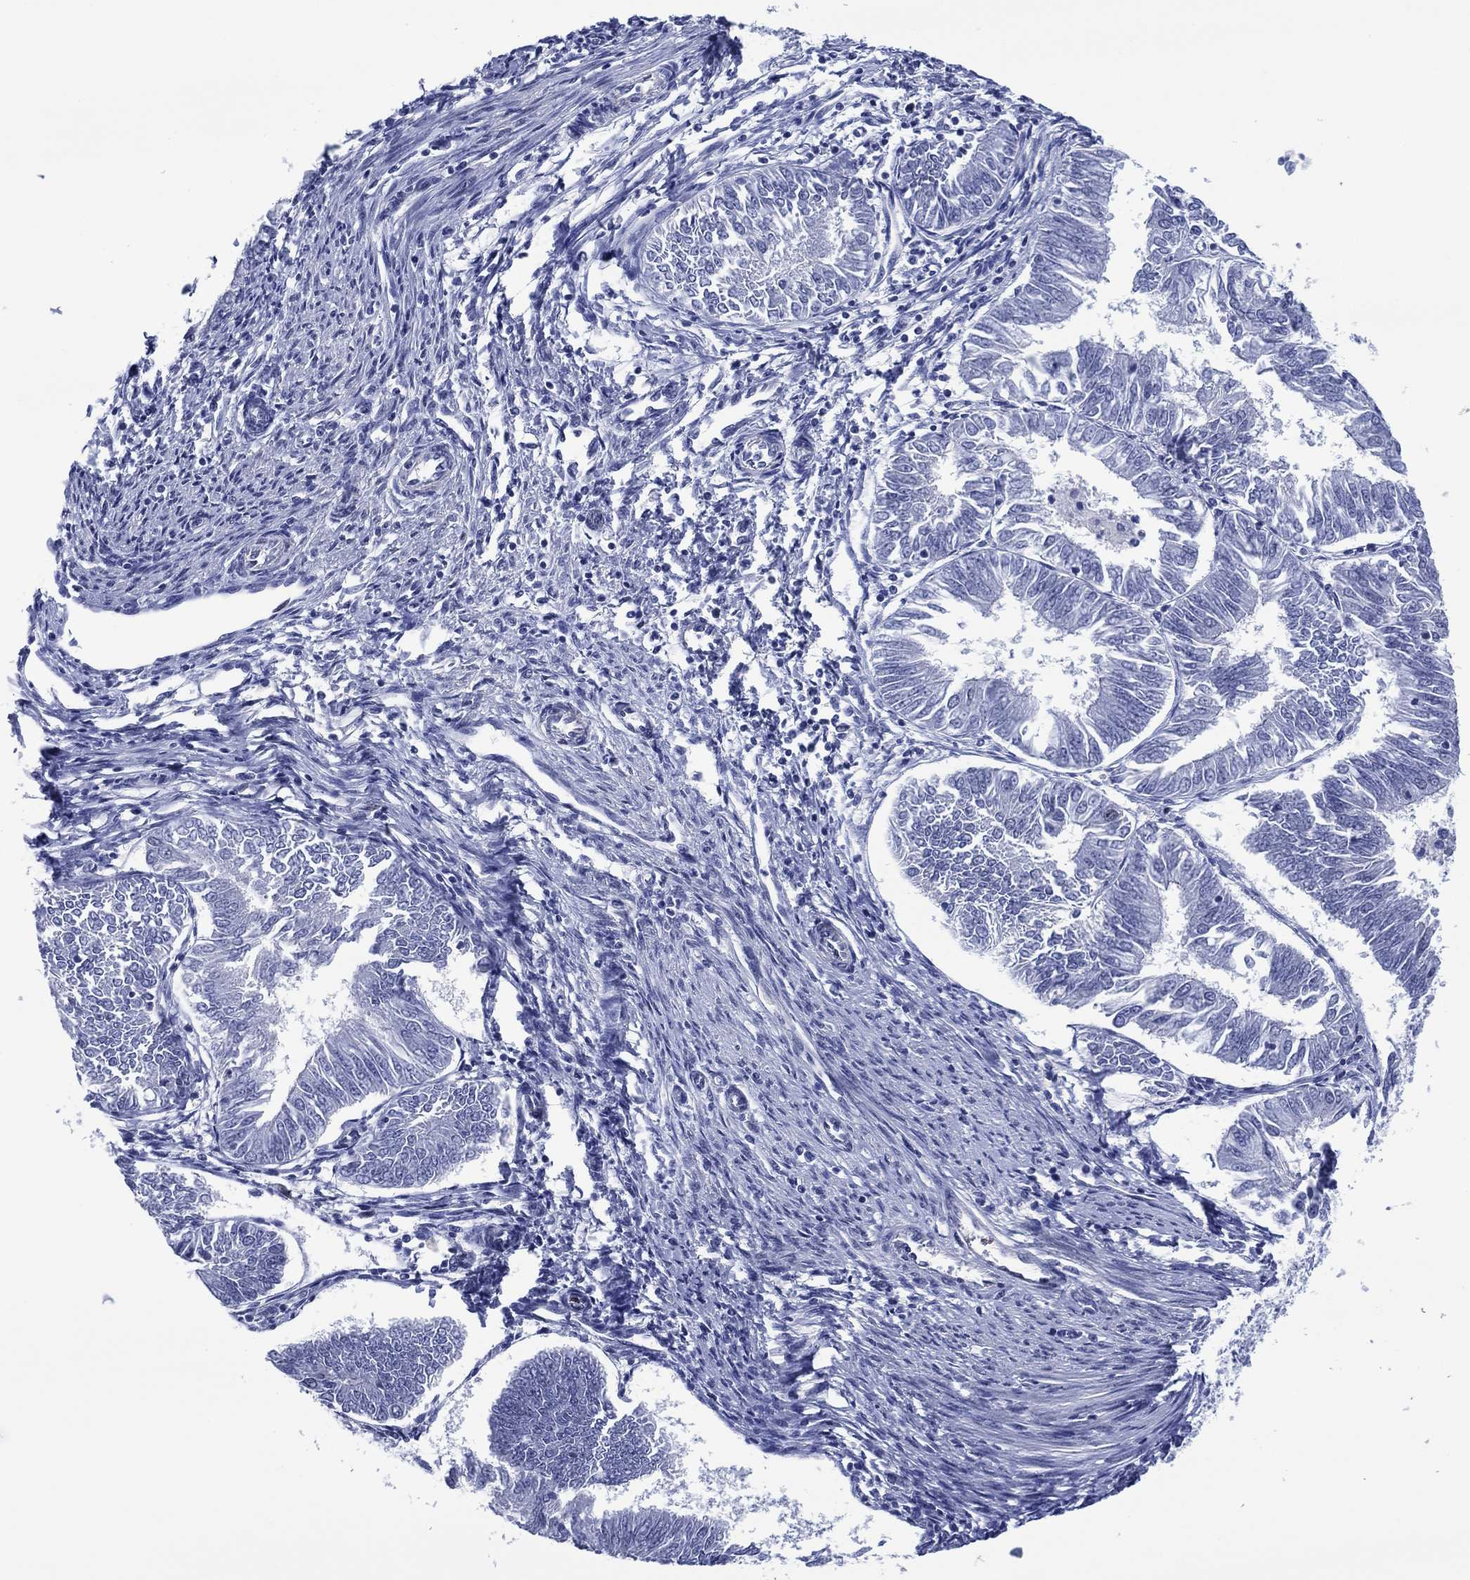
{"staining": {"intensity": "negative", "quantity": "none", "location": "none"}, "tissue": "endometrial cancer", "cell_type": "Tumor cells", "image_type": "cancer", "snomed": [{"axis": "morphology", "description": "Adenocarcinoma, NOS"}, {"axis": "topography", "description": "Endometrium"}], "caption": "Immunohistochemical staining of endometrial cancer shows no significant positivity in tumor cells.", "gene": "GATA6", "patient": {"sex": "female", "age": 58}}